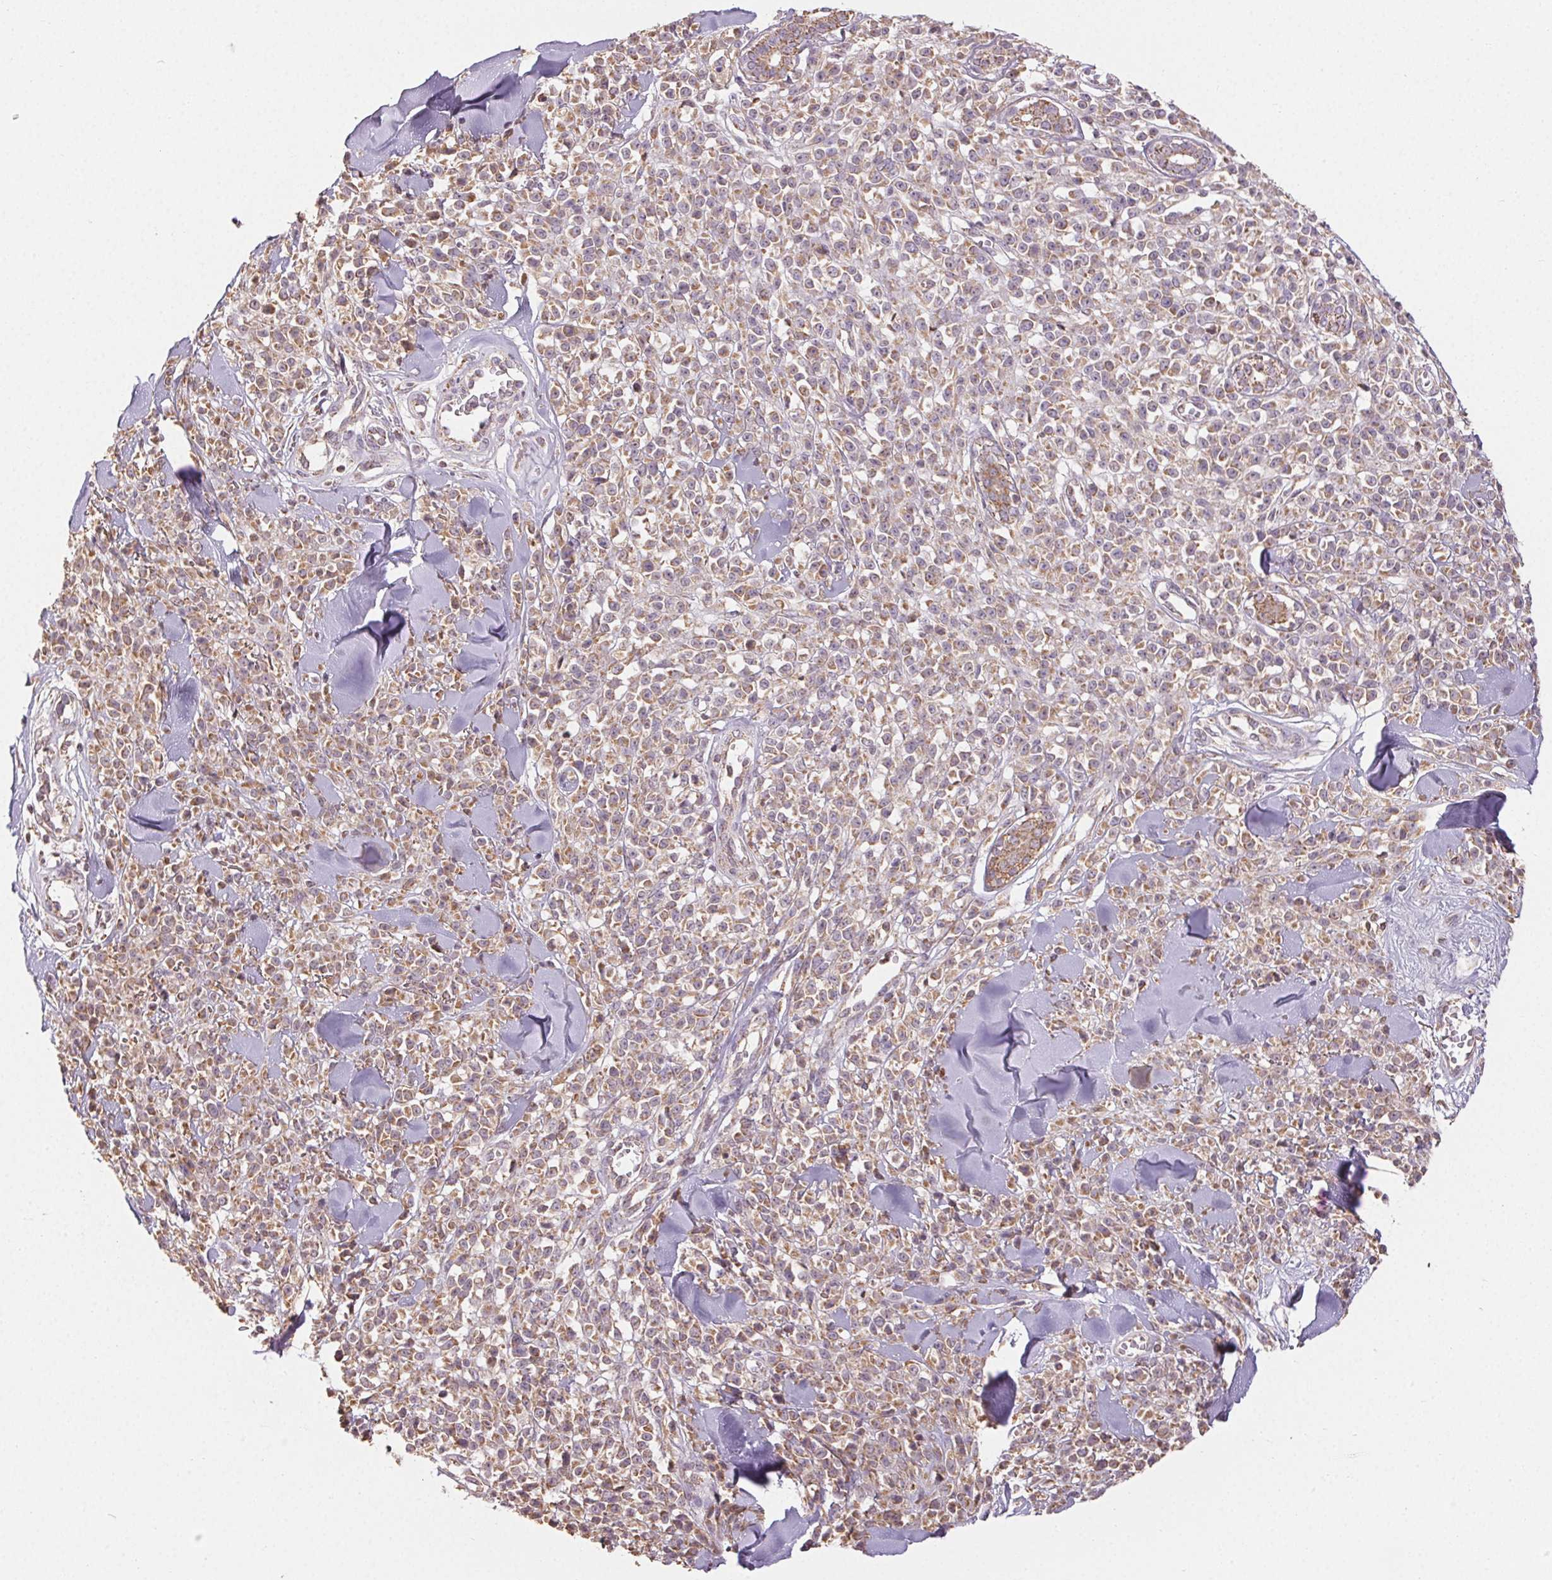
{"staining": {"intensity": "moderate", "quantity": ">75%", "location": "cytoplasmic/membranous"}, "tissue": "melanoma", "cell_type": "Tumor cells", "image_type": "cancer", "snomed": [{"axis": "morphology", "description": "Malignant melanoma, NOS"}, {"axis": "topography", "description": "Skin"}, {"axis": "topography", "description": "Skin of trunk"}], "caption": "Tumor cells demonstrate medium levels of moderate cytoplasmic/membranous staining in about >75% of cells in malignant melanoma.", "gene": "CLASP1", "patient": {"sex": "male", "age": 74}}